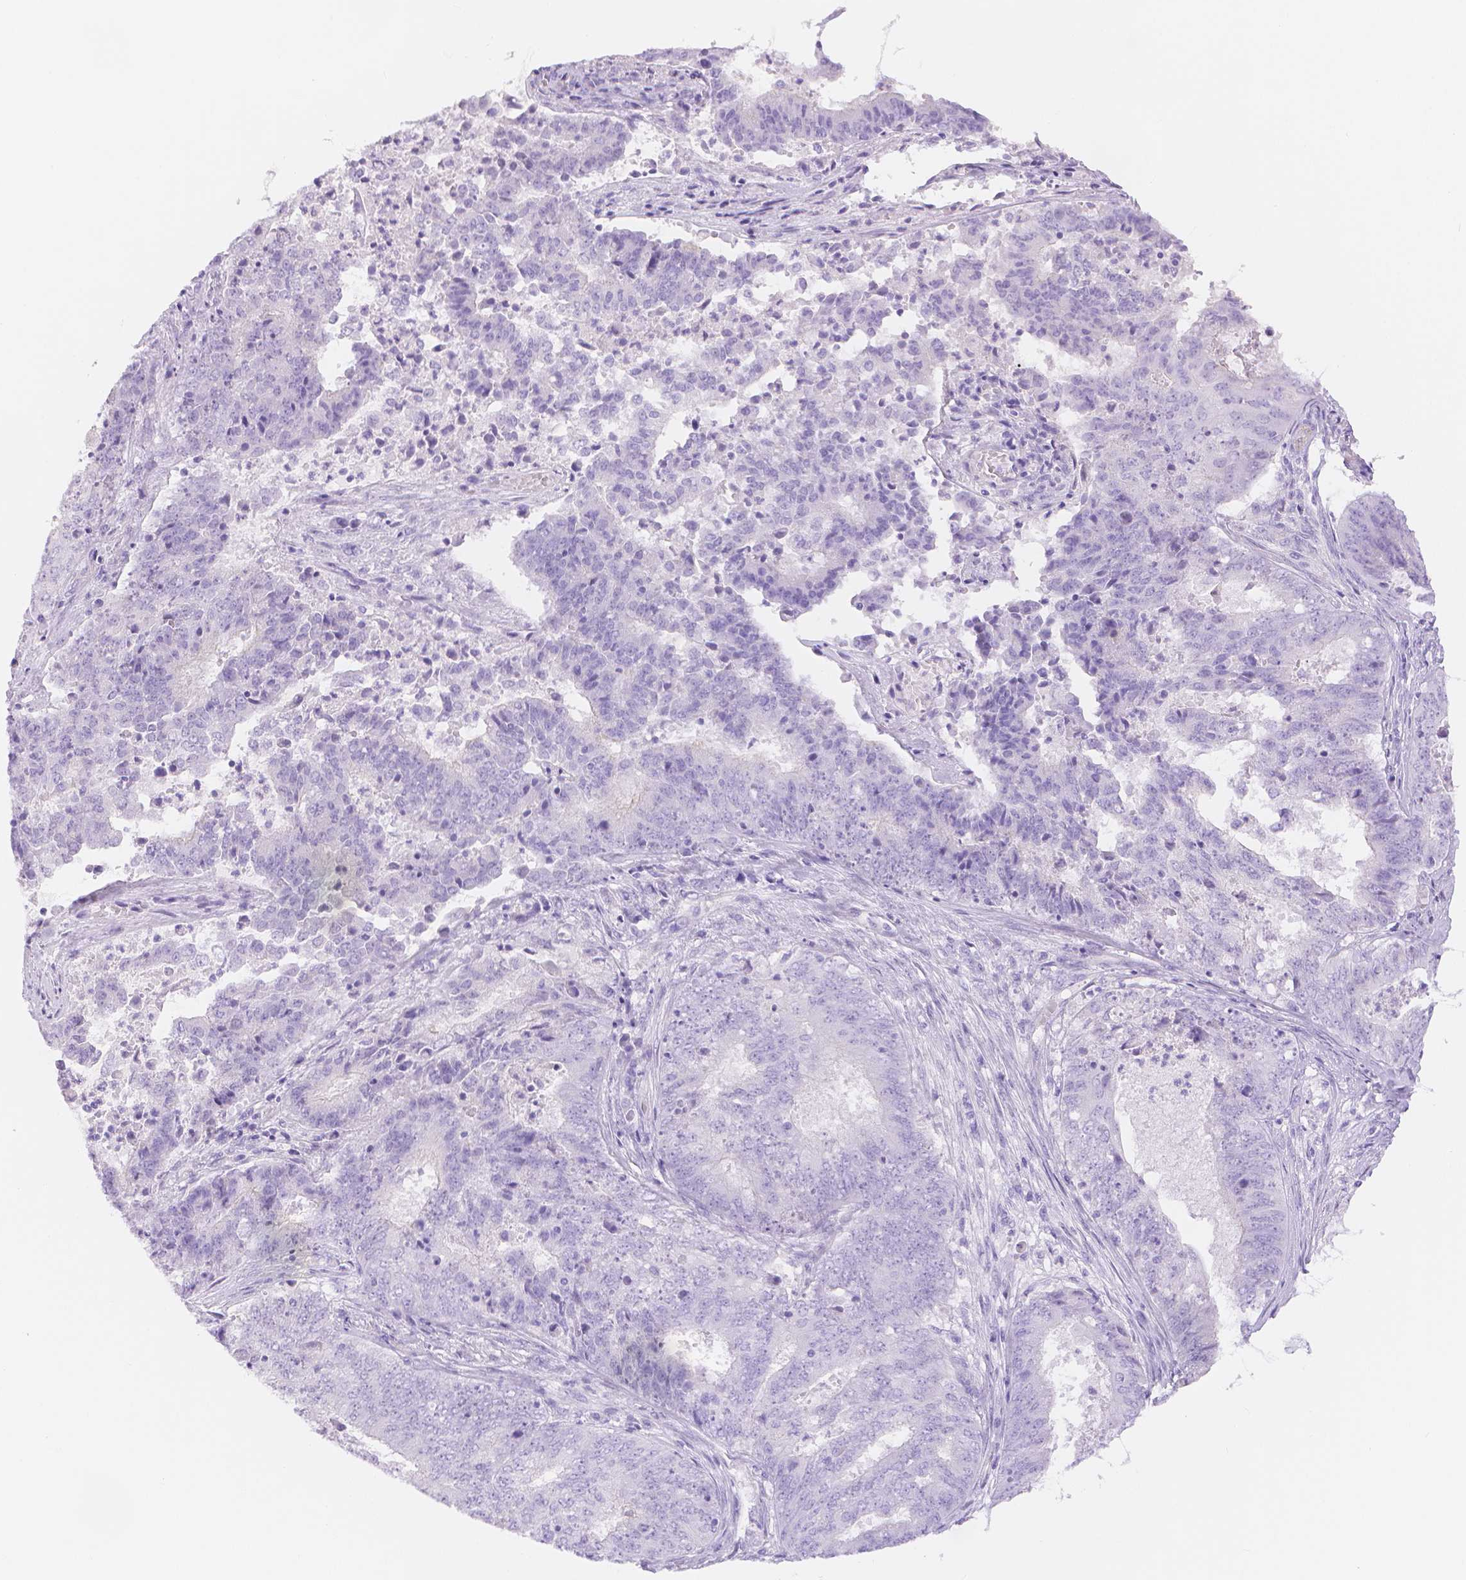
{"staining": {"intensity": "negative", "quantity": "none", "location": "none"}, "tissue": "endometrial cancer", "cell_type": "Tumor cells", "image_type": "cancer", "snomed": [{"axis": "morphology", "description": "Adenocarcinoma, NOS"}, {"axis": "topography", "description": "Endometrium"}], "caption": "High magnification brightfield microscopy of adenocarcinoma (endometrial) stained with DAB (3,3'-diaminobenzidine) (brown) and counterstained with hematoxylin (blue): tumor cells show no significant expression. (DAB immunohistochemistry (IHC) with hematoxylin counter stain).", "gene": "SLC27A5", "patient": {"sex": "female", "age": 62}}